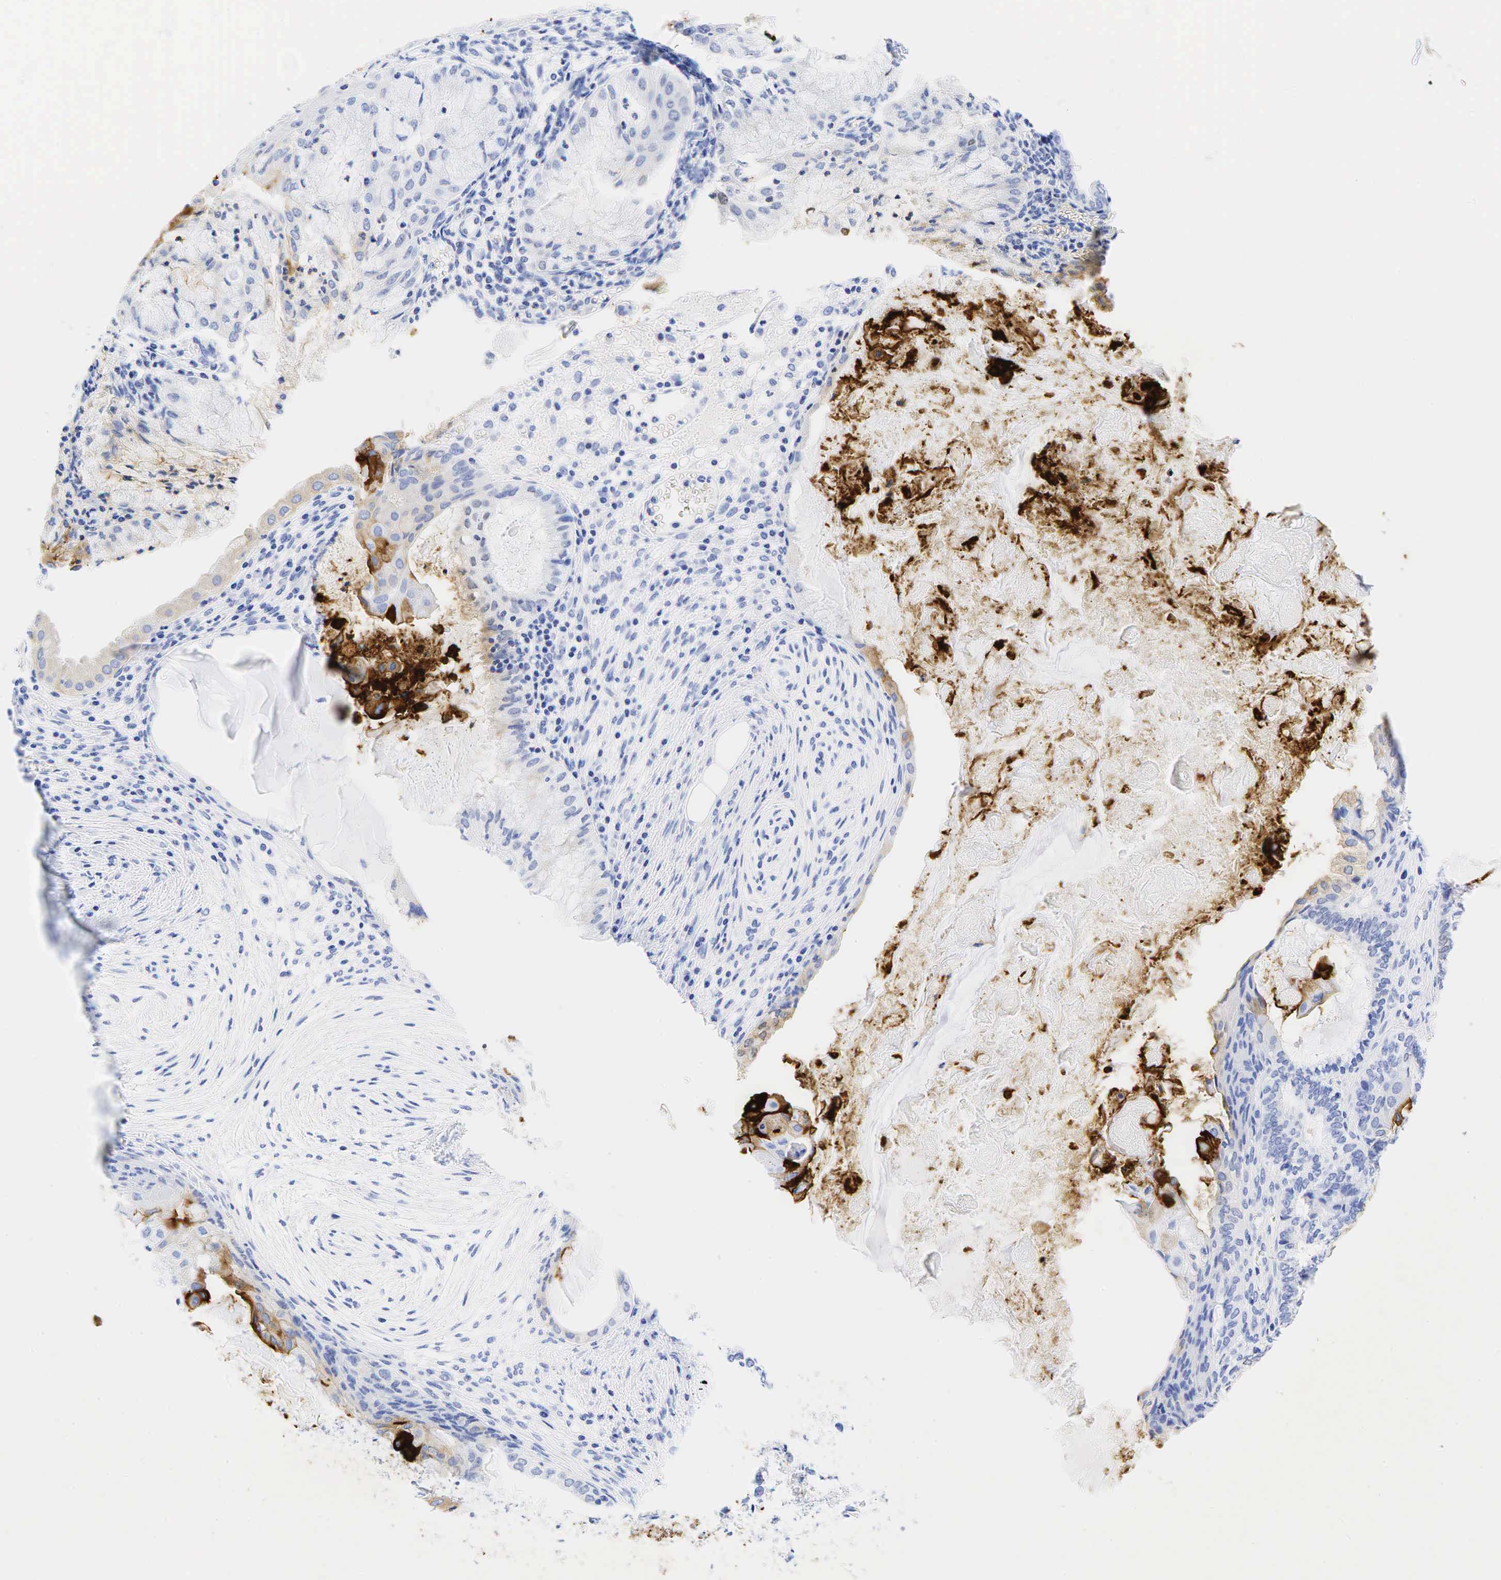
{"staining": {"intensity": "moderate", "quantity": "25%-75%", "location": "cytoplasmic/membranous,nuclear"}, "tissue": "endometrial cancer", "cell_type": "Tumor cells", "image_type": "cancer", "snomed": [{"axis": "morphology", "description": "Adenocarcinoma, NOS"}, {"axis": "topography", "description": "Endometrium"}], "caption": "The photomicrograph shows a brown stain indicating the presence of a protein in the cytoplasmic/membranous and nuclear of tumor cells in endometrial cancer (adenocarcinoma).", "gene": "CEACAM5", "patient": {"sex": "female", "age": 79}}